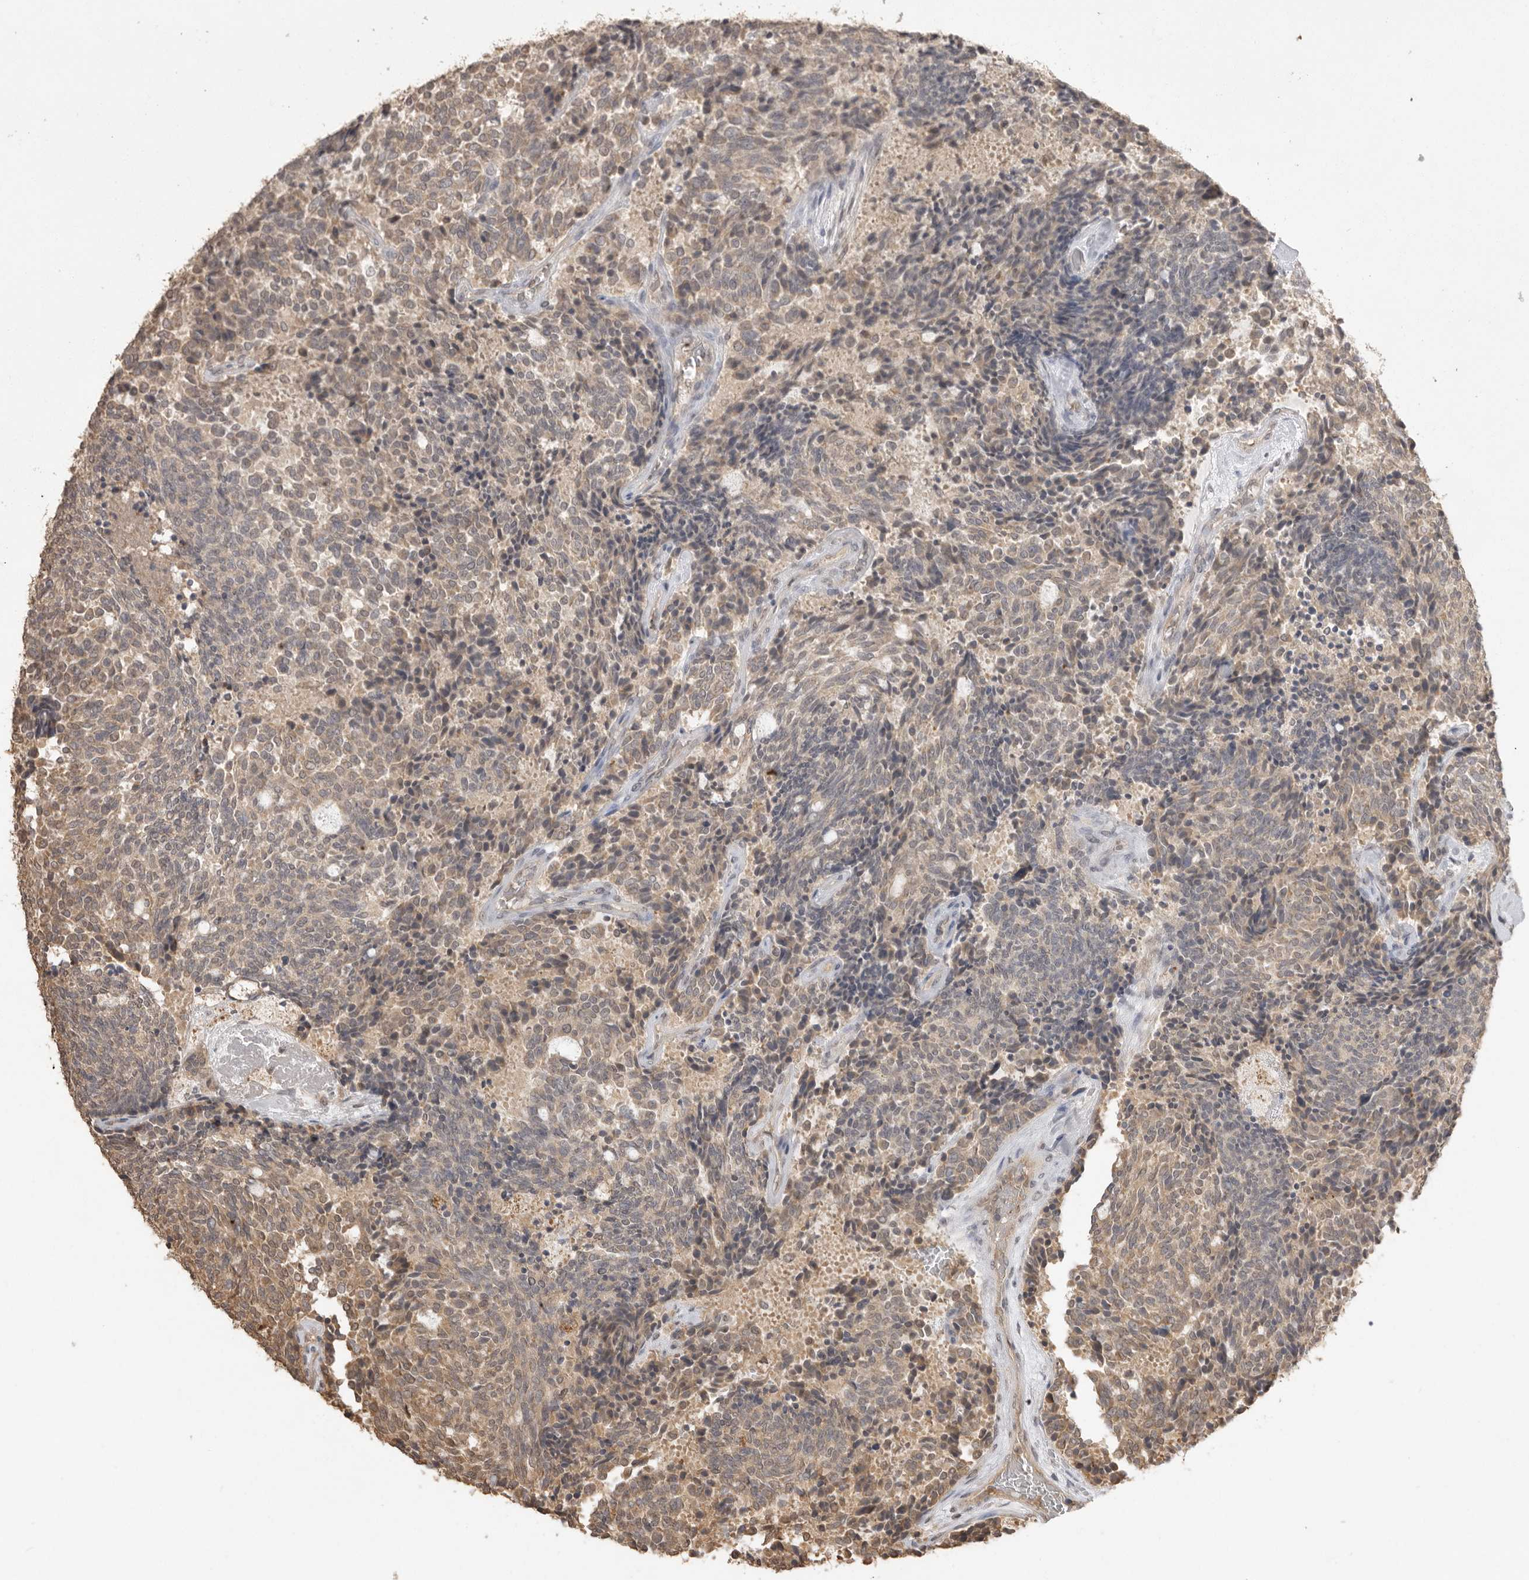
{"staining": {"intensity": "weak", "quantity": ">75%", "location": "cytoplasmic/membranous"}, "tissue": "carcinoid", "cell_type": "Tumor cells", "image_type": "cancer", "snomed": [{"axis": "morphology", "description": "Carcinoid, malignant, NOS"}, {"axis": "topography", "description": "Pancreas"}], "caption": "High-magnification brightfield microscopy of malignant carcinoid stained with DAB (3,3'-diaminobenzidine) (brown) and counterstained with hematoxylin (blue). tumor cells exhibit weak cytoplasmic/membranous positivity is seen in about>75% of cells.", "gene": "JAG2", "patient": {"sex": "female", "age": 54}}